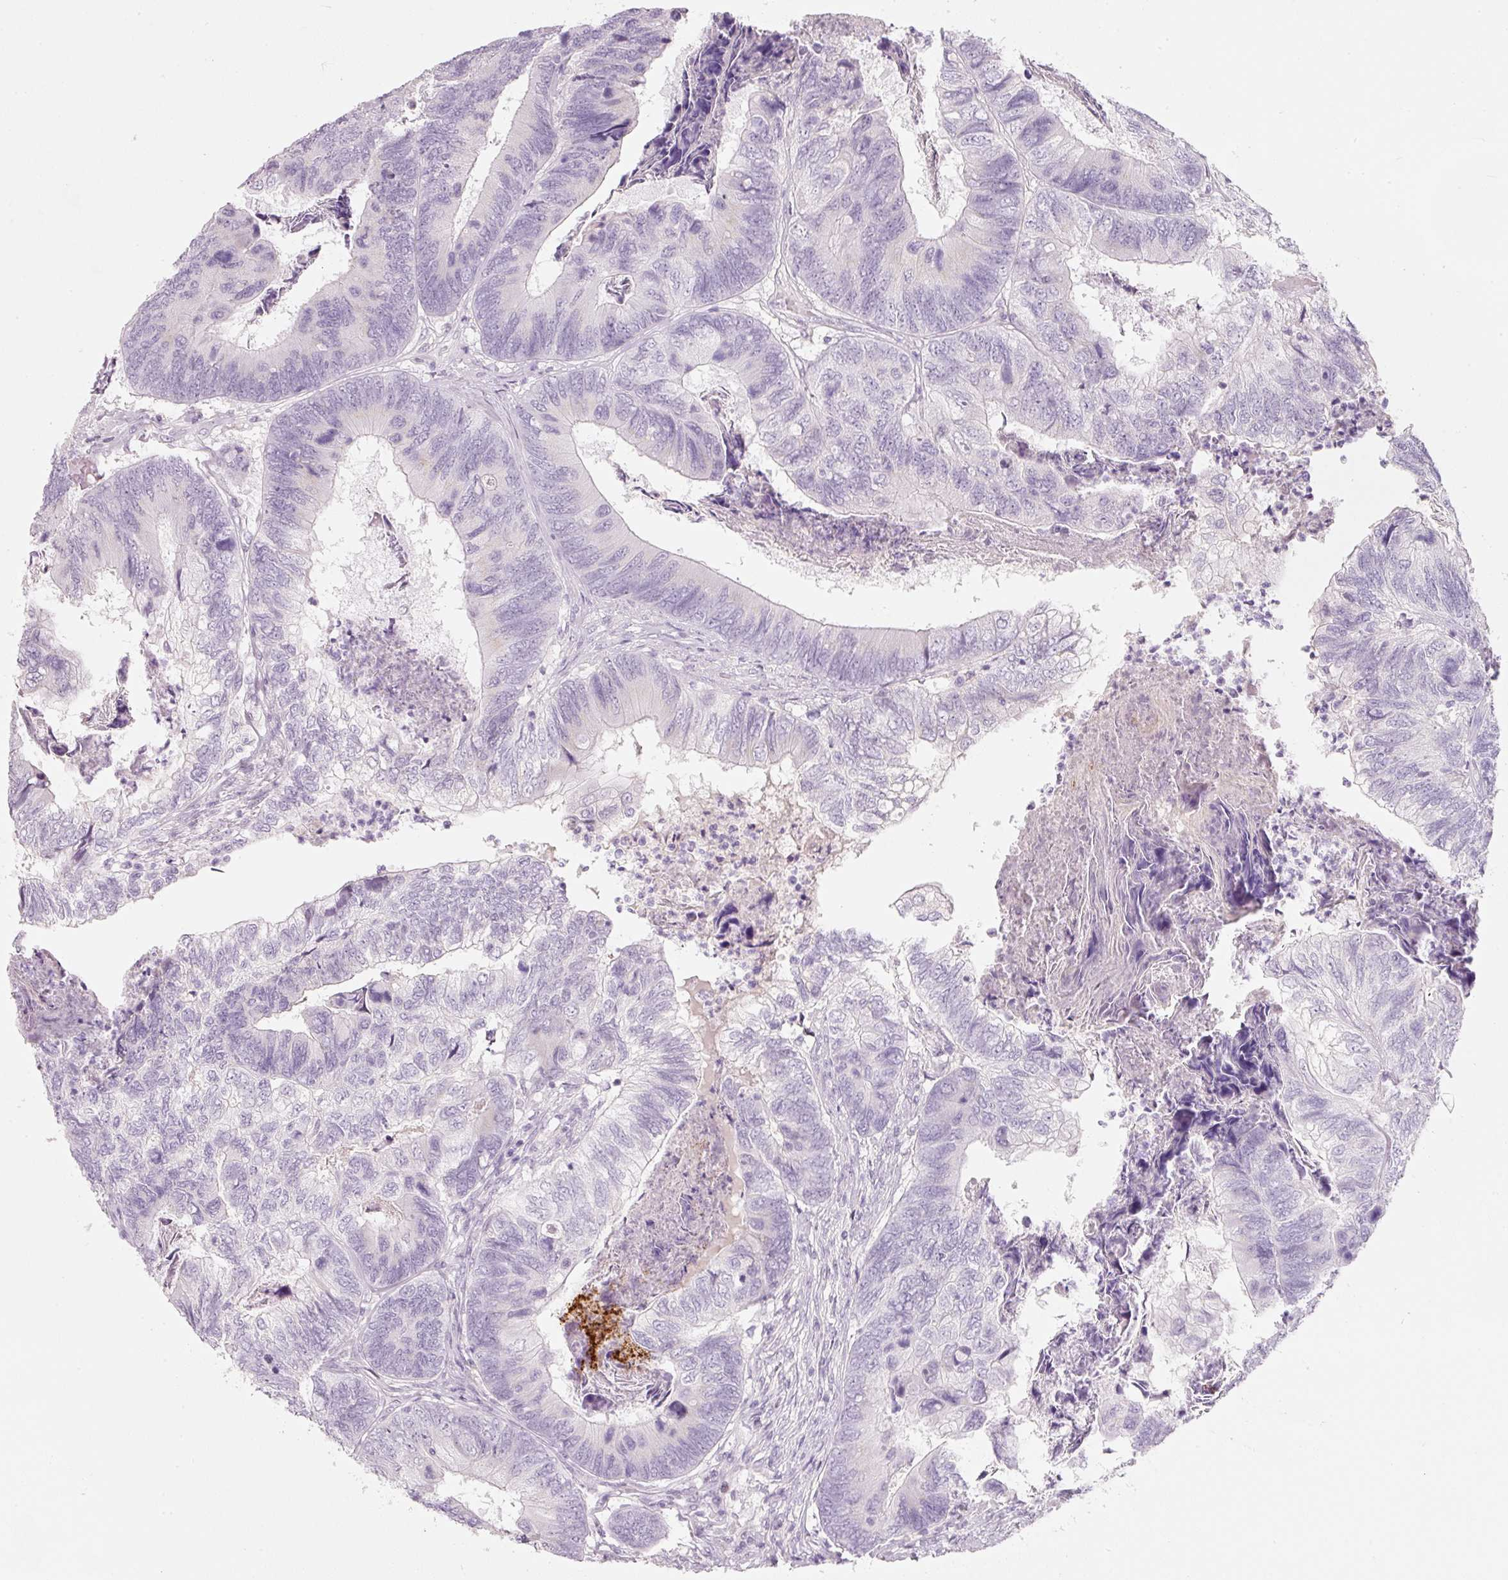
{"staining": {"intensity": "negative", "quantity": "none", "location": "none"}, "tissue": "colorectal cancer", "cell_type": "Tumor cells", "image_type": "cancer", "snomed": [{"axis": "morphology", "description": "Adenocarcinoma, NOS"}, {"axis": "topography", "description": "Colon"}], "caption": "Immunohistochemistry of colorectal adenocarcinoma displays no positivity in tumor cells.", "gene": "ENSG00000206549", "patient": {"sex": "female", "age": 67}}